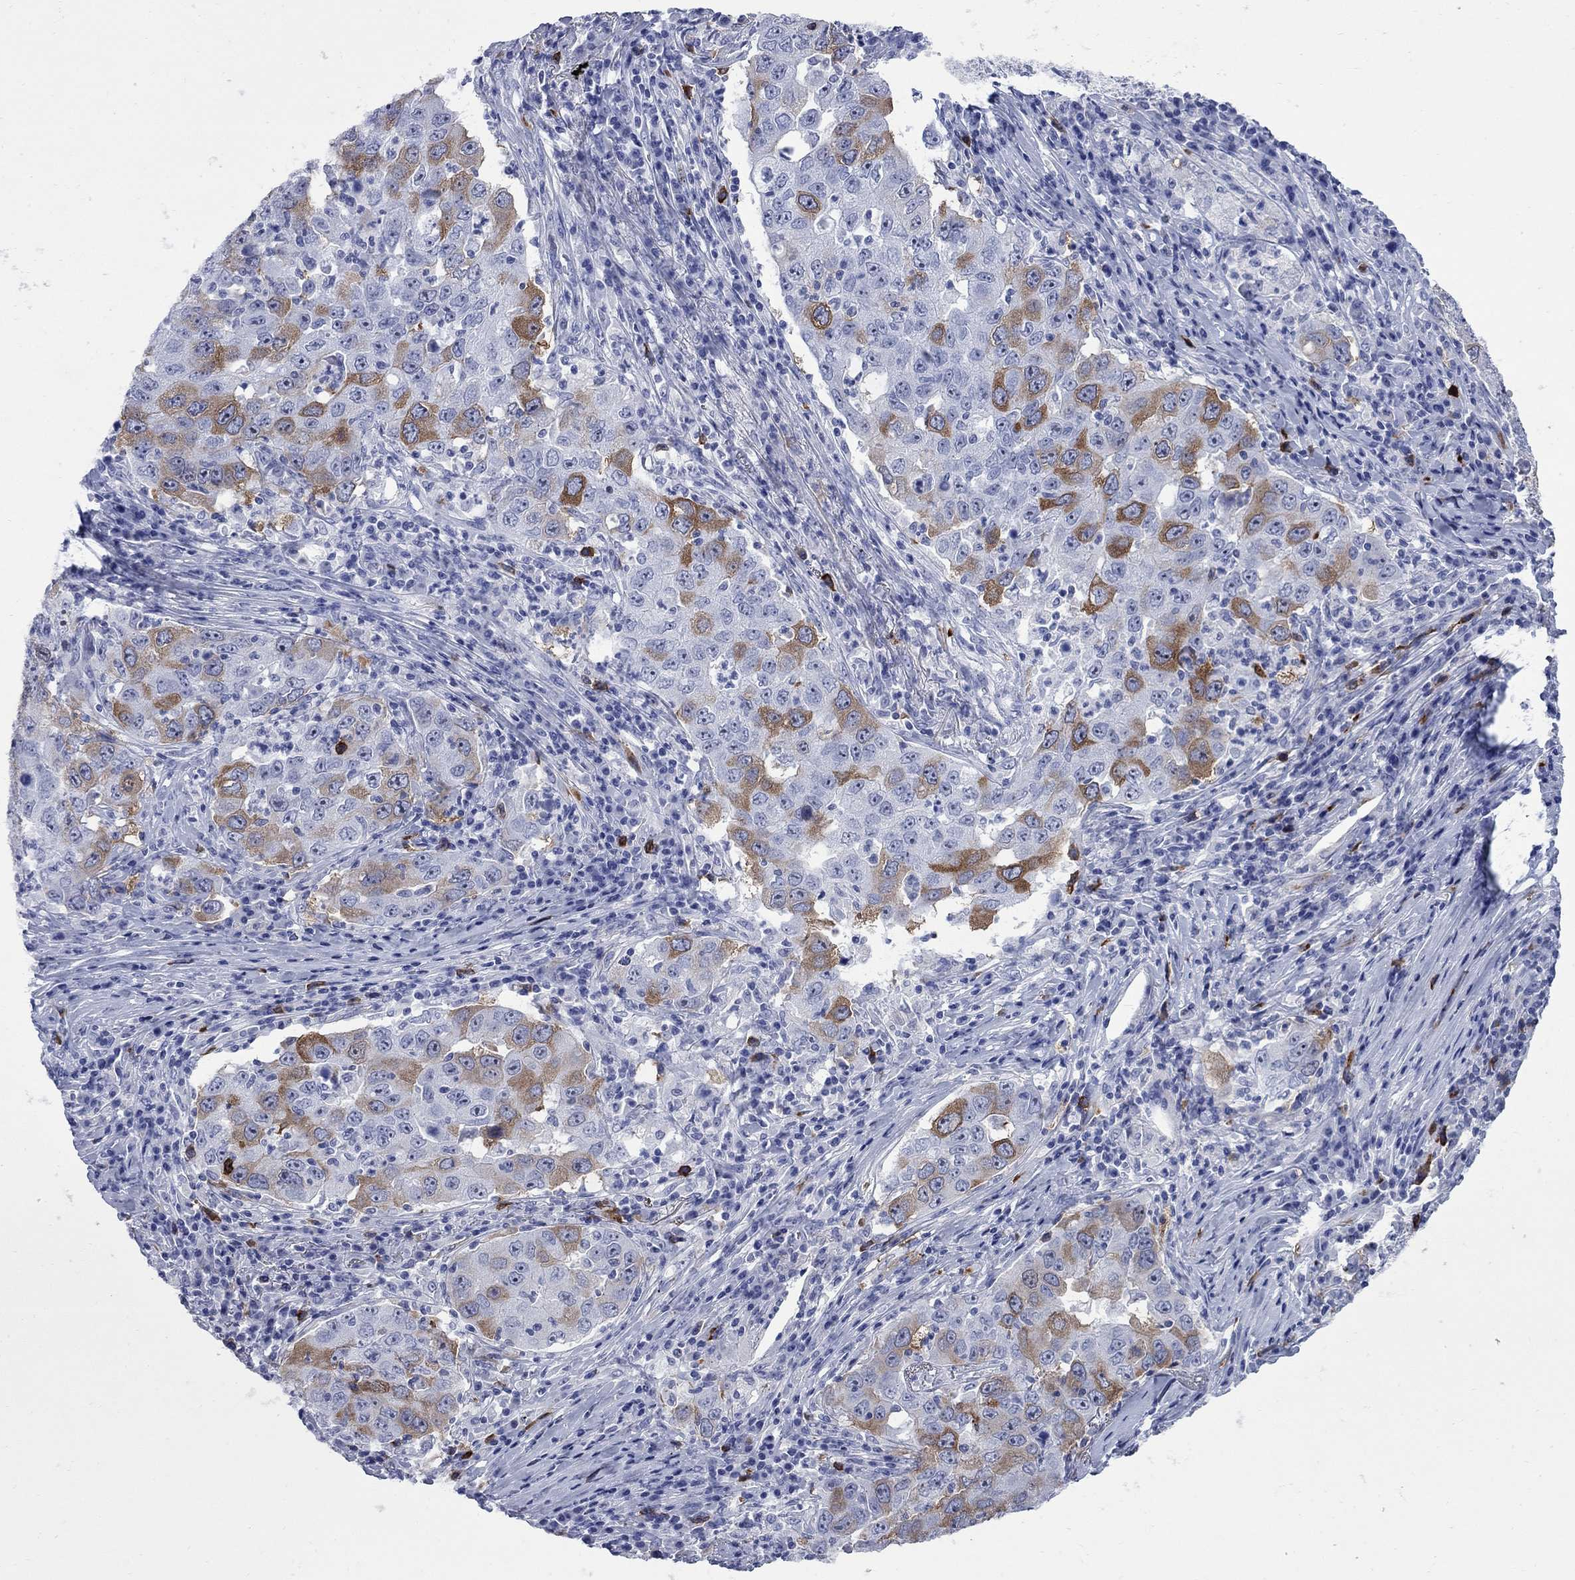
{"staining": {"intensity": "moderate", "quantity": "<25%", "location": "cytoplasmic/membranous"}, "tissue": "lung cancer", "cell_type": "Tumor cells", "image_type": "cancer", "snomed": [{"axis": "morphology", "description": "Adenocarcinoma, NOS"}, {"axis": "topography", "description": "Lung"}], "caption": "Adenocarcinoma (lung) stained with immunohistochemistry (IHC) reveals moderate cytoplasmic/membranous positivity in about <25% of tumor cells.", "gene": "TACC3", "patient": {"sex": "male", "age": 73}}